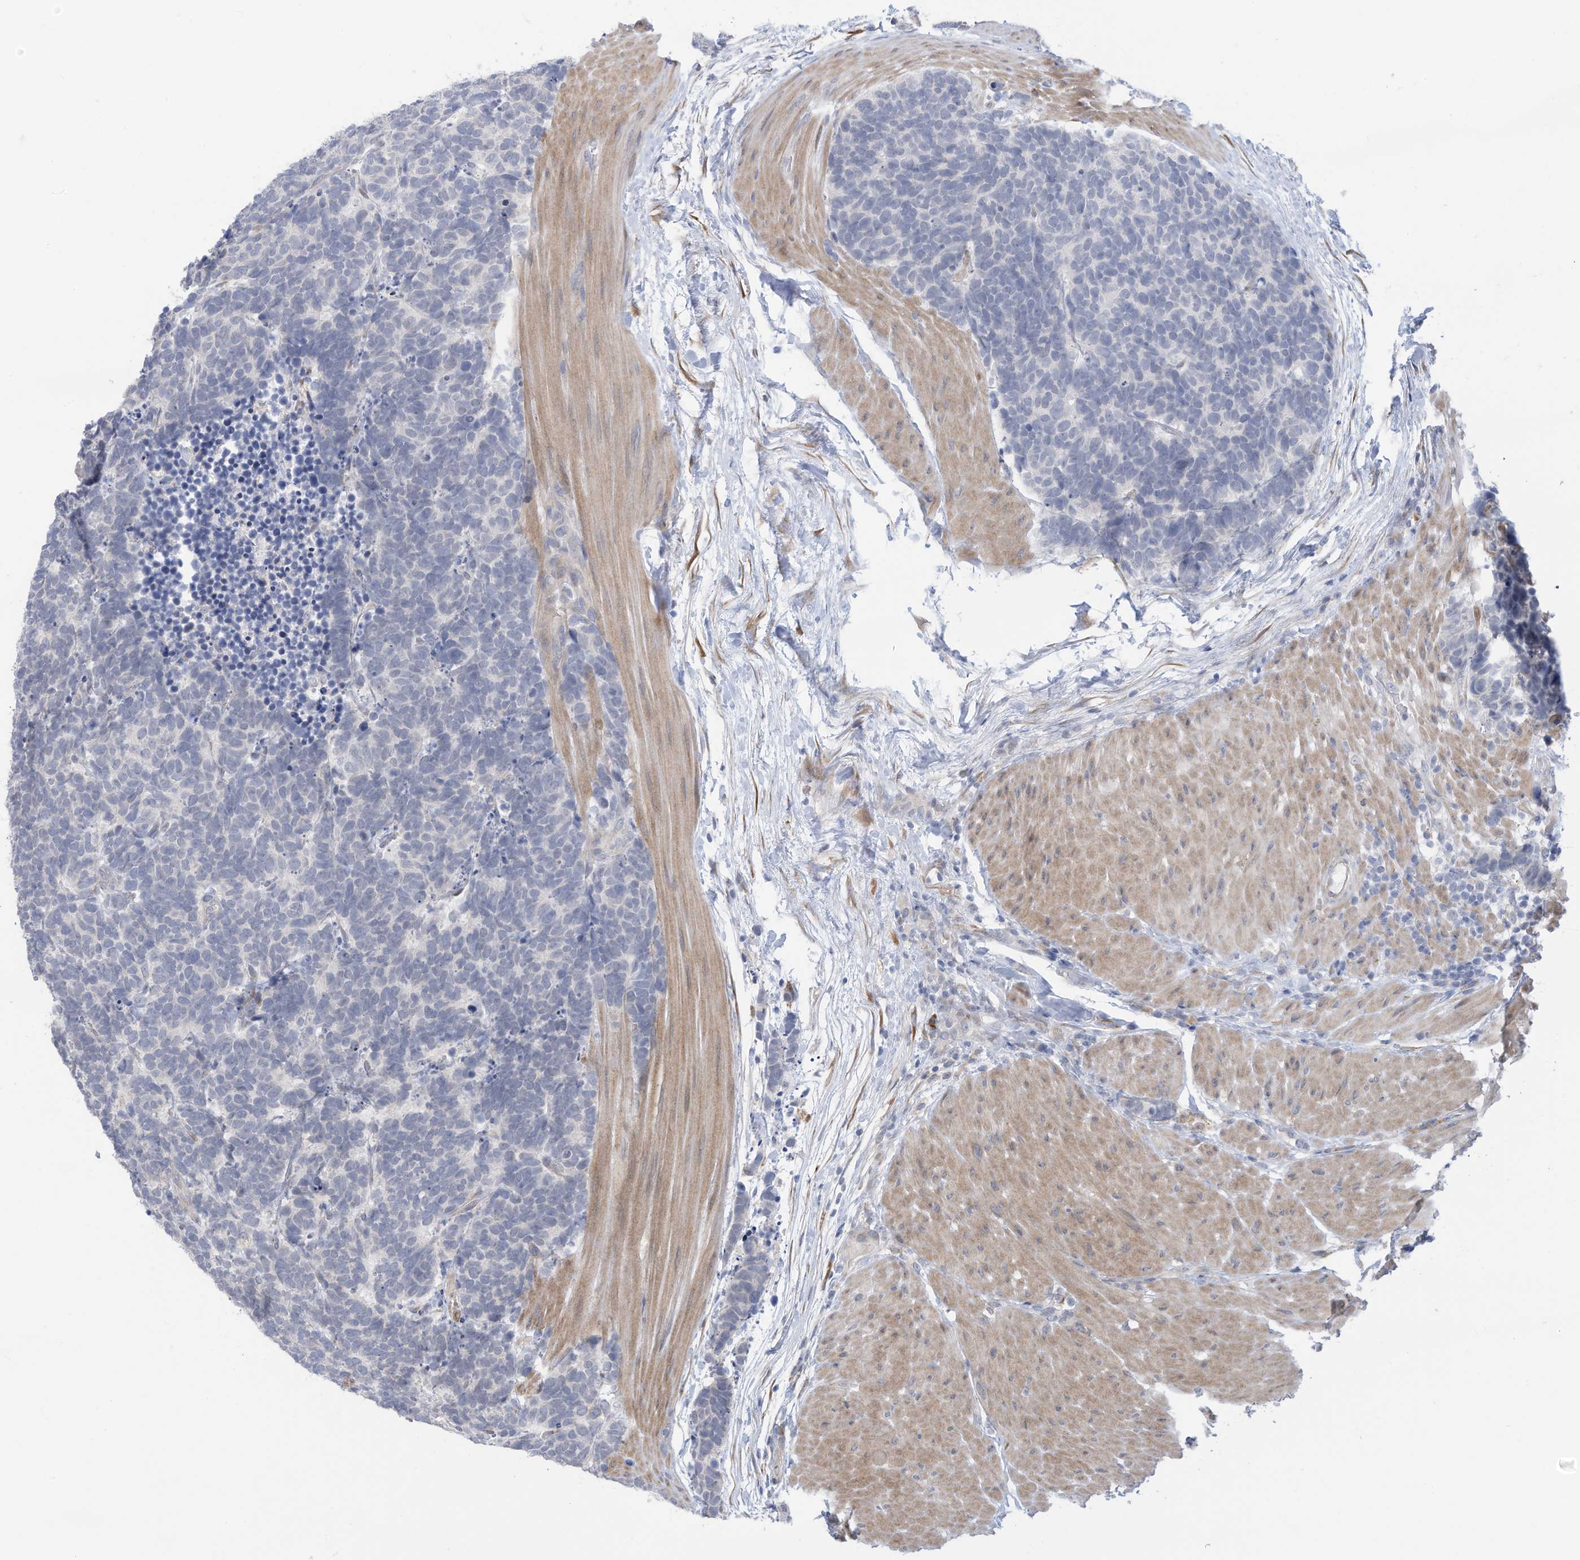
{"staining": {"intensity": "negative", "quantity": "none", "location": "none"}, "tissue": "carcinoid", "cell_type": "Tumor cells", "image_type": "cancer", "snomed": [{"axis": "morphology", "description": "Carcinoma, NOS"}, {"axis": "morphology", "description": "Carcinoid, malignant, NOS"}, {"axis": "topography", "description": "Urinary bladder"}], "caption": "Immunohistochemical staining of malignant carcinoid reveals no significant expression in tumor cells. Brightfield microscopy of immunohistochemistry (IHC) stained with DAB (3,3'-diaminobenzidine) (brown) and hematoxylin (blue), captured at high magnification.", "gene": "ZNF292", "patient": {"sex": "male", "age": 57}}